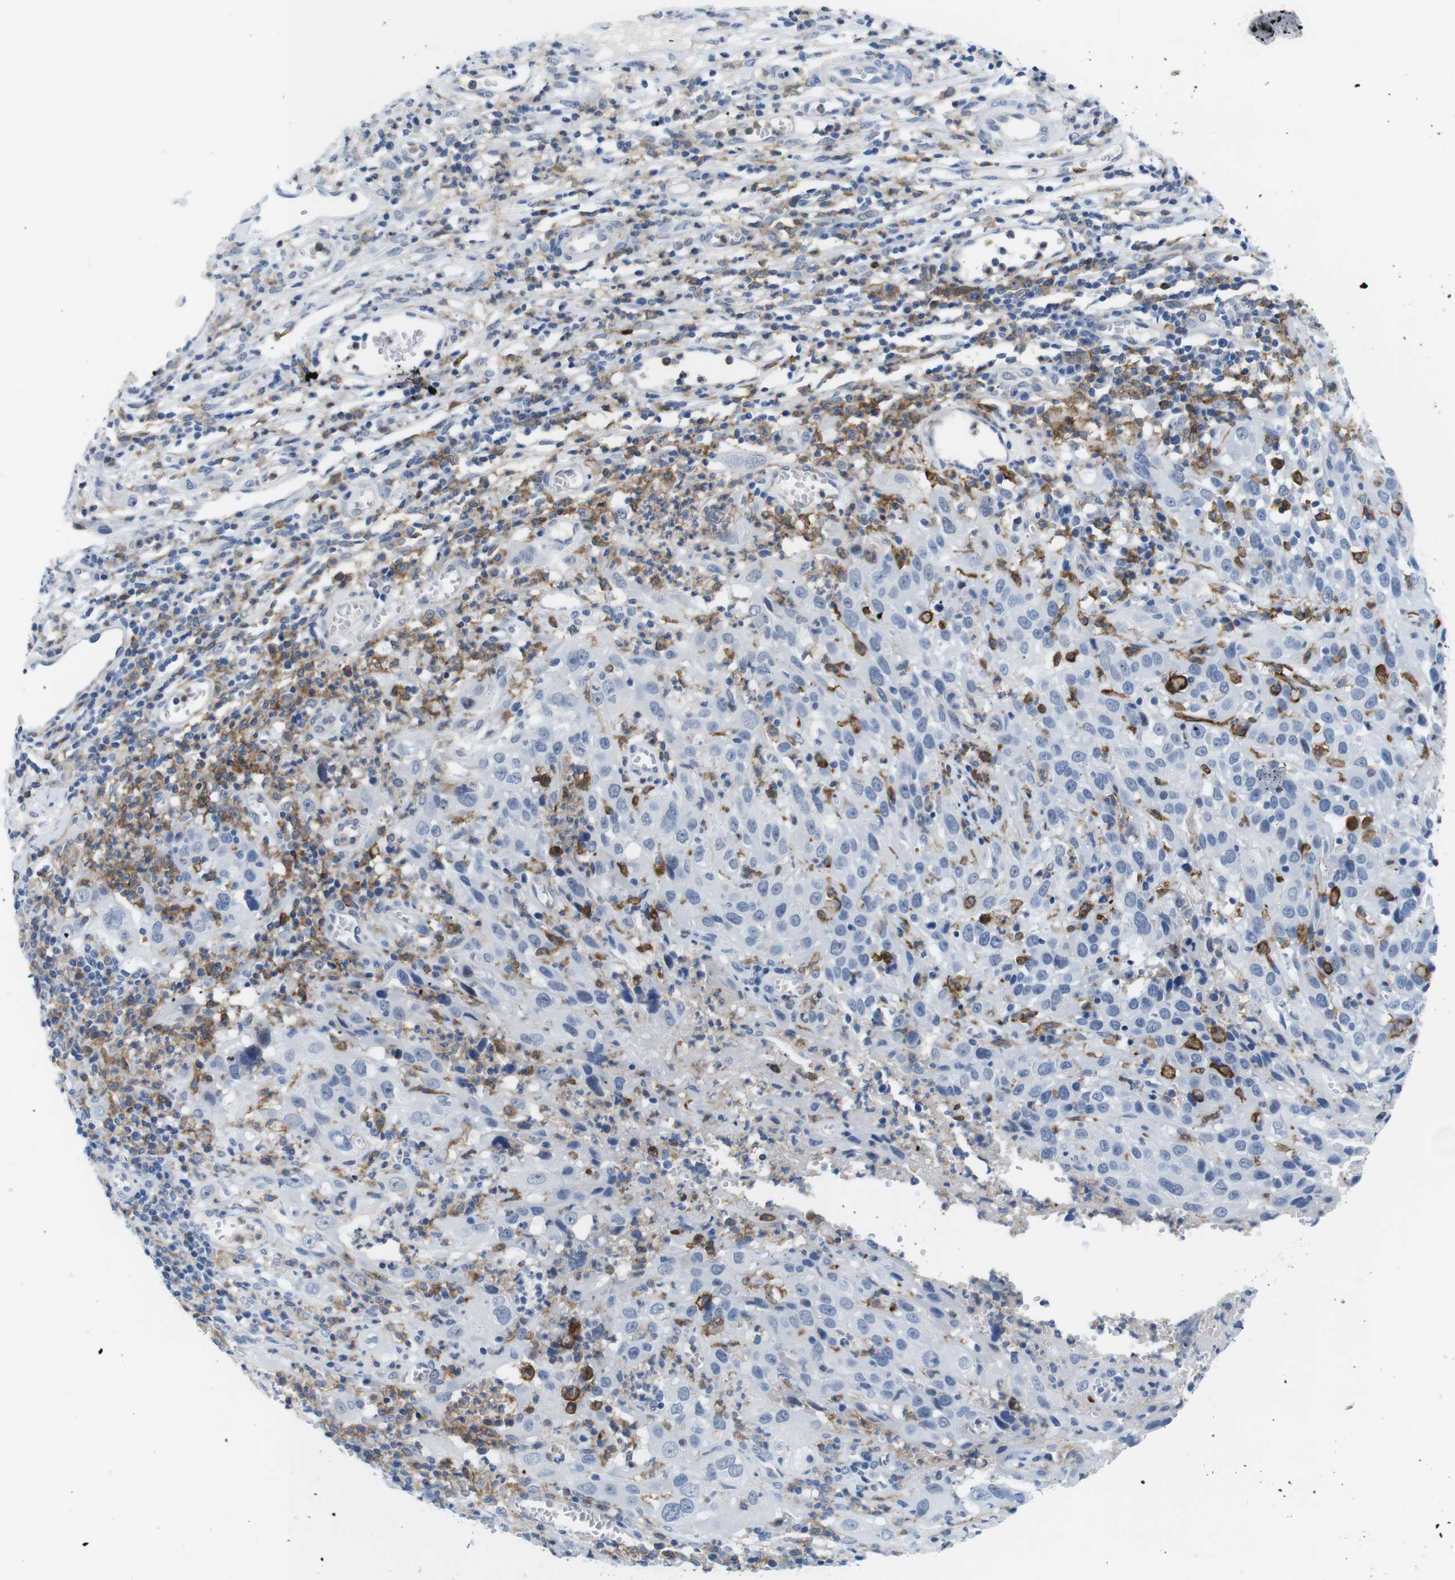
{"staining": {"intensity": "negative", "quantity": "none", "location": "none"}, "tissue": "cervical cancer", "cell_type": "Tumor cells", "image_type": "cancer", "snomed": [{"axis": "morphology", "description": "Squamous cell carcinoma, NOS"}, {"axis": "topography", "description": "Cervix"}], "caption": "The histopathology image reveals no significant expression in tumor cells of cervical cancer (squamous cell carcinoma). (DAB IHC with hematoxylin counter stain).", "gene": "CD300C", "patient": {"sex": "female", "age": 32}}